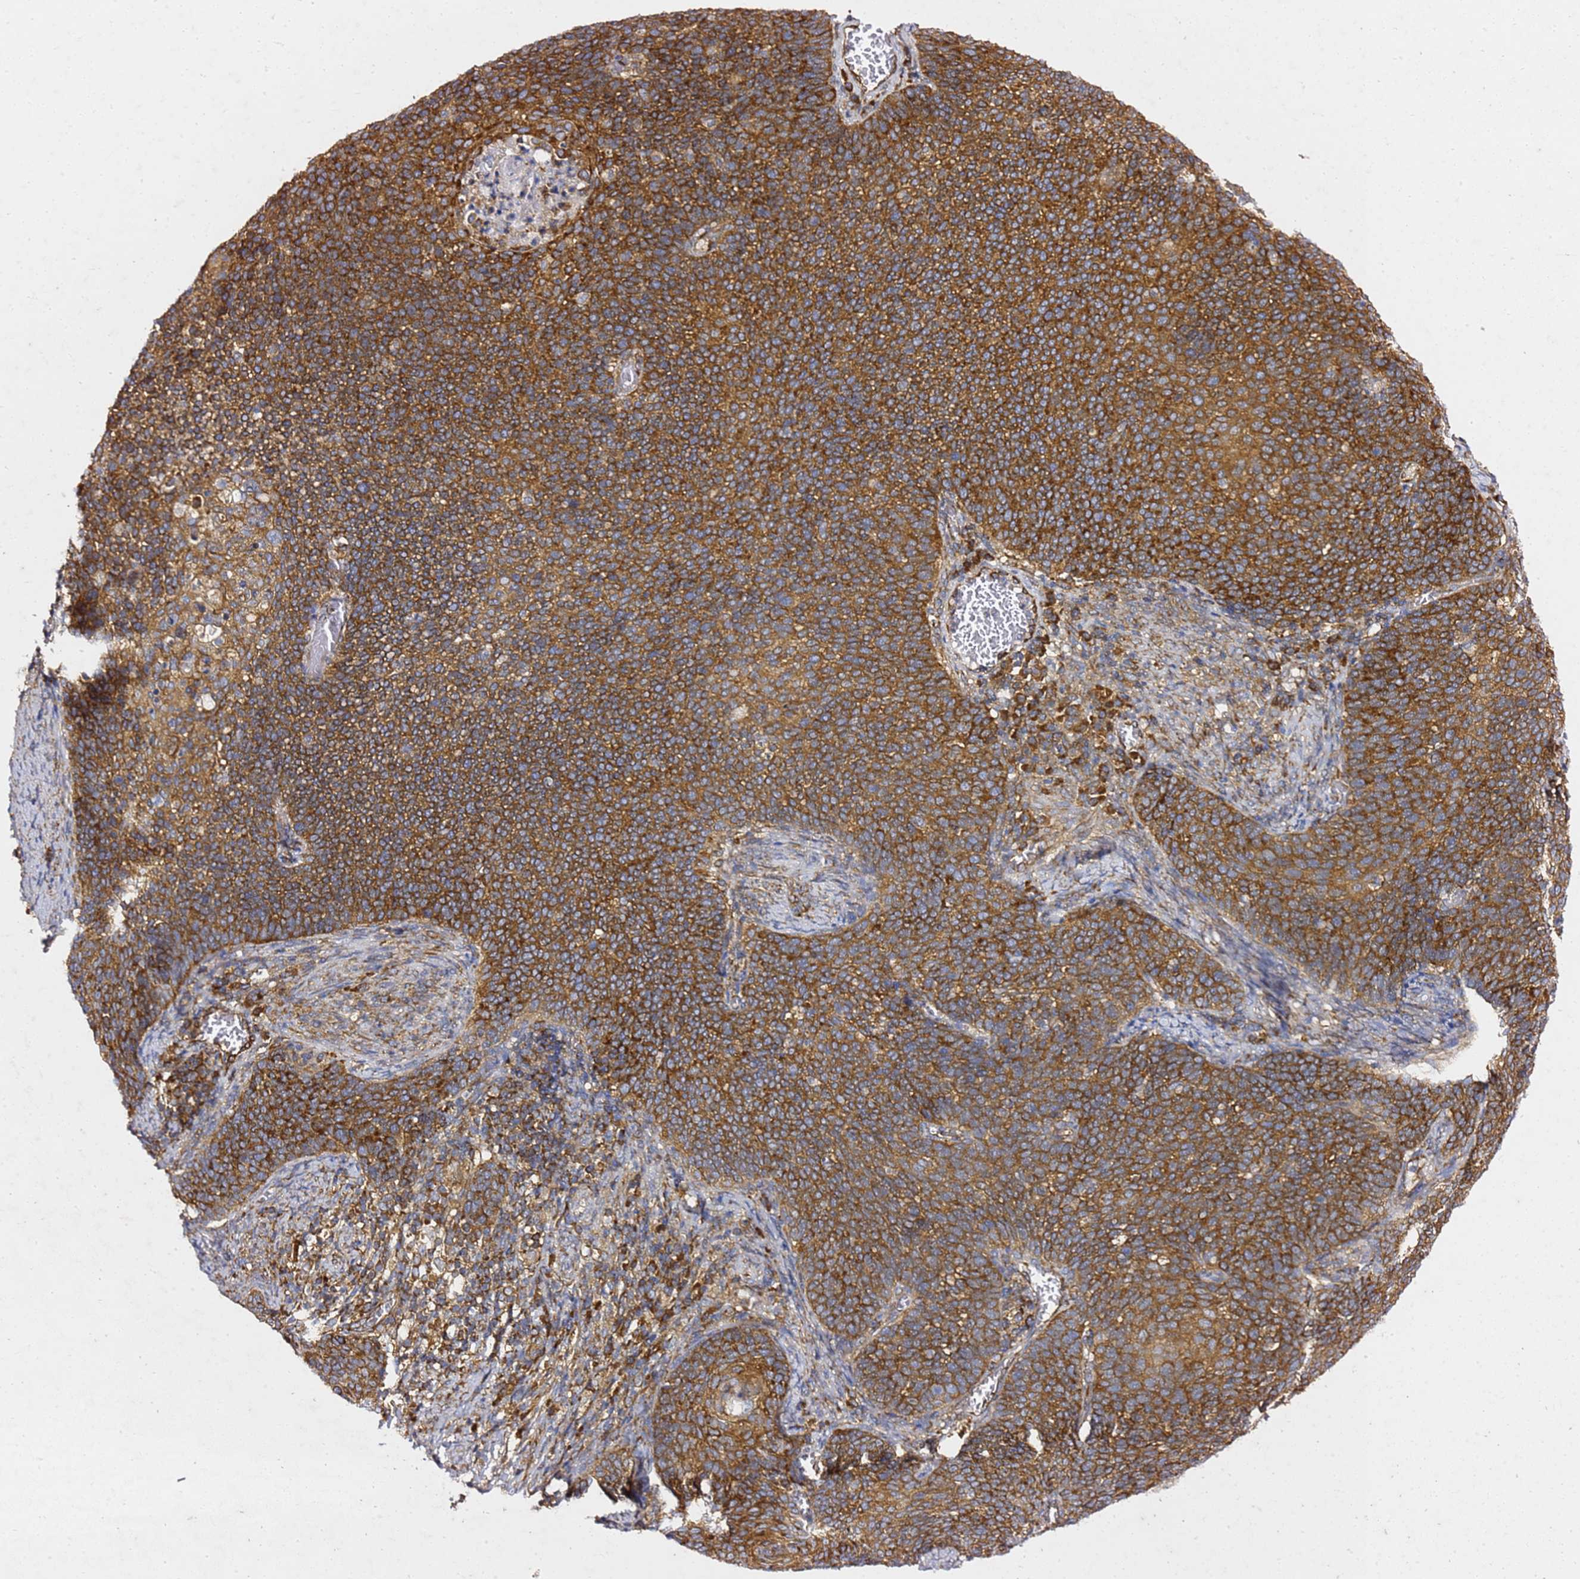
{"staining": {"intensity": "strong", "quantity": ">75%", "location": "cytoplasmic/membranous"}, "tissue": "cervical cancer", "cell_type": "Tumor cells", "image_type": "cancer", "snomed": [{"axis": "morphology", "description": "Normal tissue, NOS"}, {"axis": "morphology", "description": "Squamous cell carcinoma, NOS"}, {"axis": "topography", "description": "Cervix"}], "caption": "Tumor cells demonstrate high levels of strong cytoplasmic/membranous expression in about >75% of cells in cervical cancer.", "gene": "TPST1", "patient": {"sex": "female", "age": 39}}